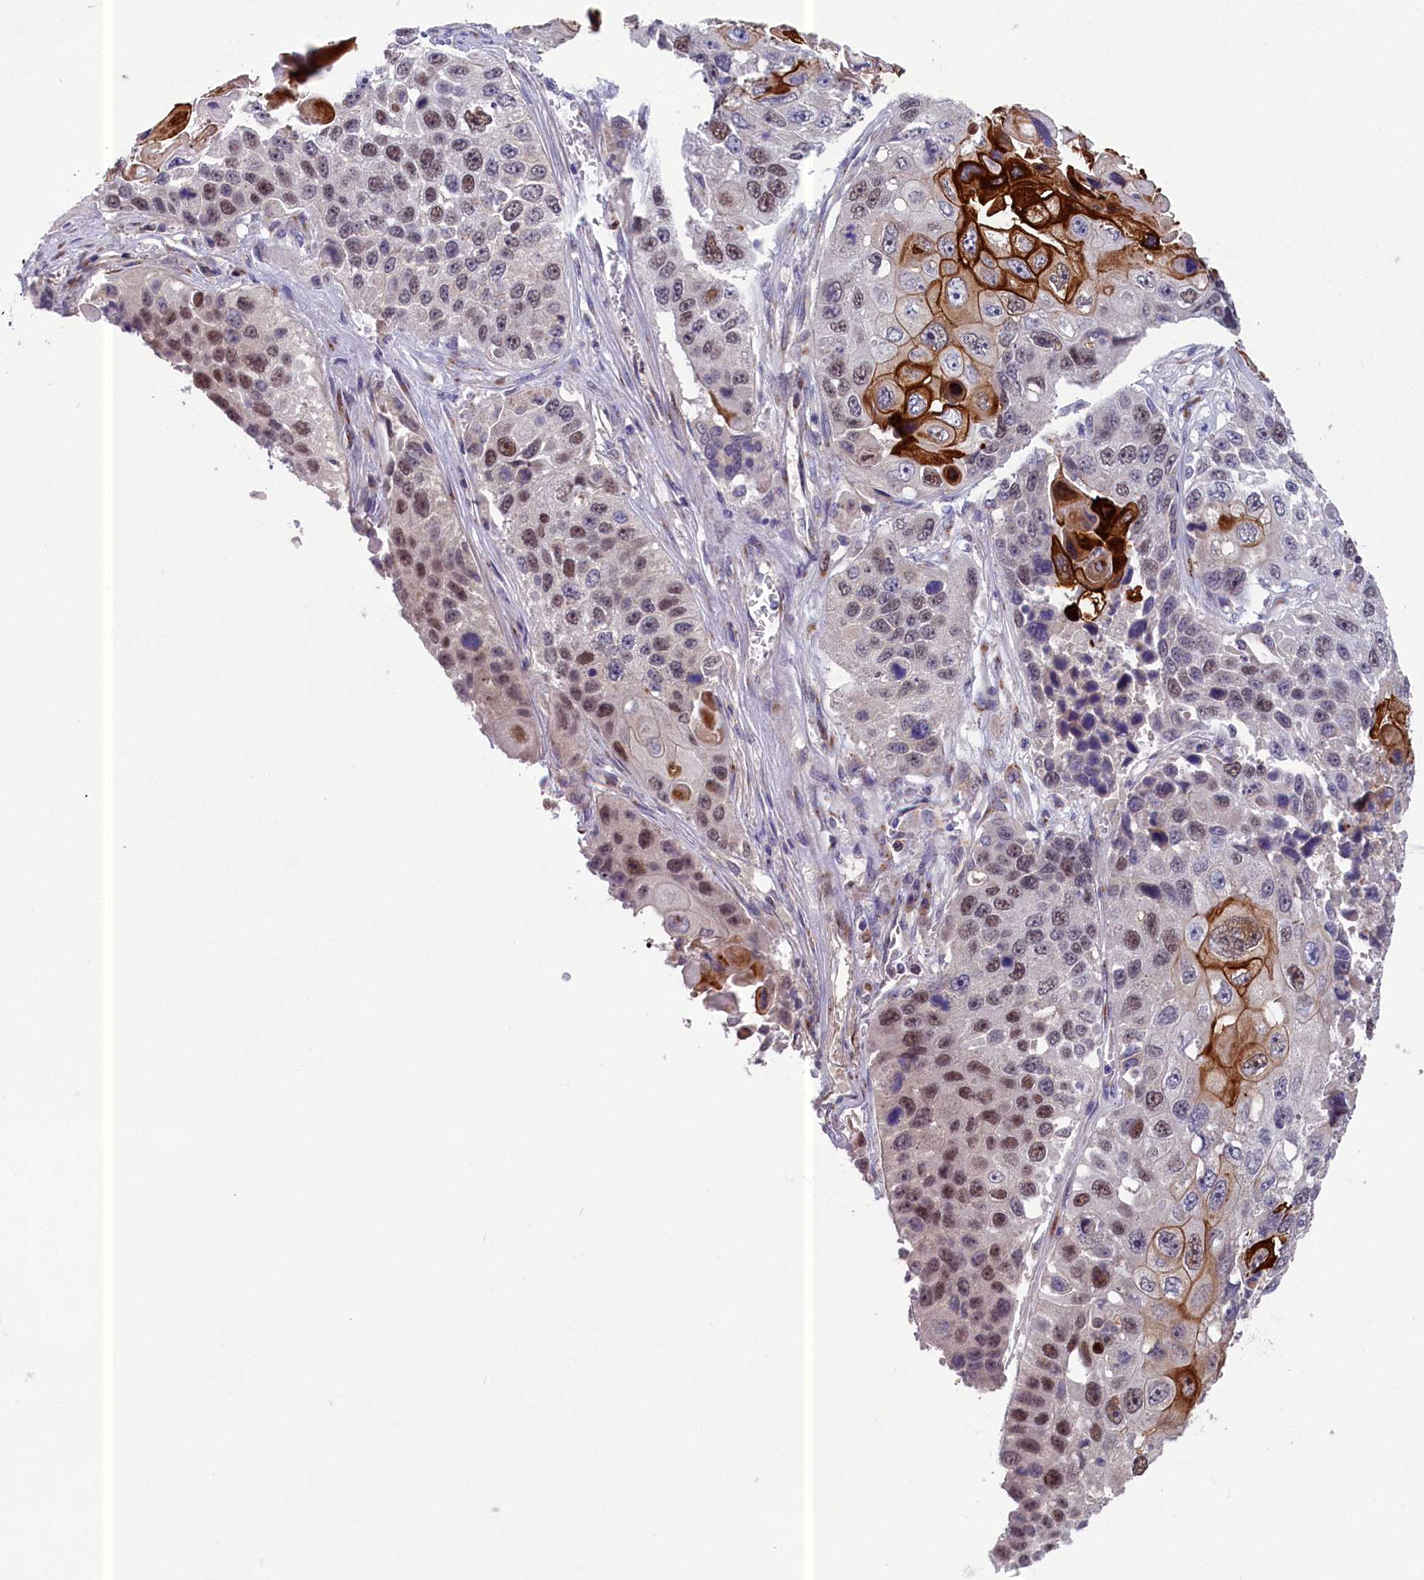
{"staining": {"intensity": "strong", "quantity": "<25%", "location": "cytoplasmic/membranous,nuclear"}, "tissue": "lung cancer", "cell_type": "Tumor cells", "image_type": "cancer", "snomed": [{"axis": "morphology", "description": "Squamous cell carcinoma, NOS"}, {"axis": "topography", "description": "Lung"}], "caption": "This is a photomicrograph of immunohistochemistry (IHC) staining of lung squamous cell carcinoma, which shows strong positivity in the cytoplasmic/membranous and nuclear of tumor cells.", "gene": "LIG1", "patient": {"sex": "male", "age": 61}}